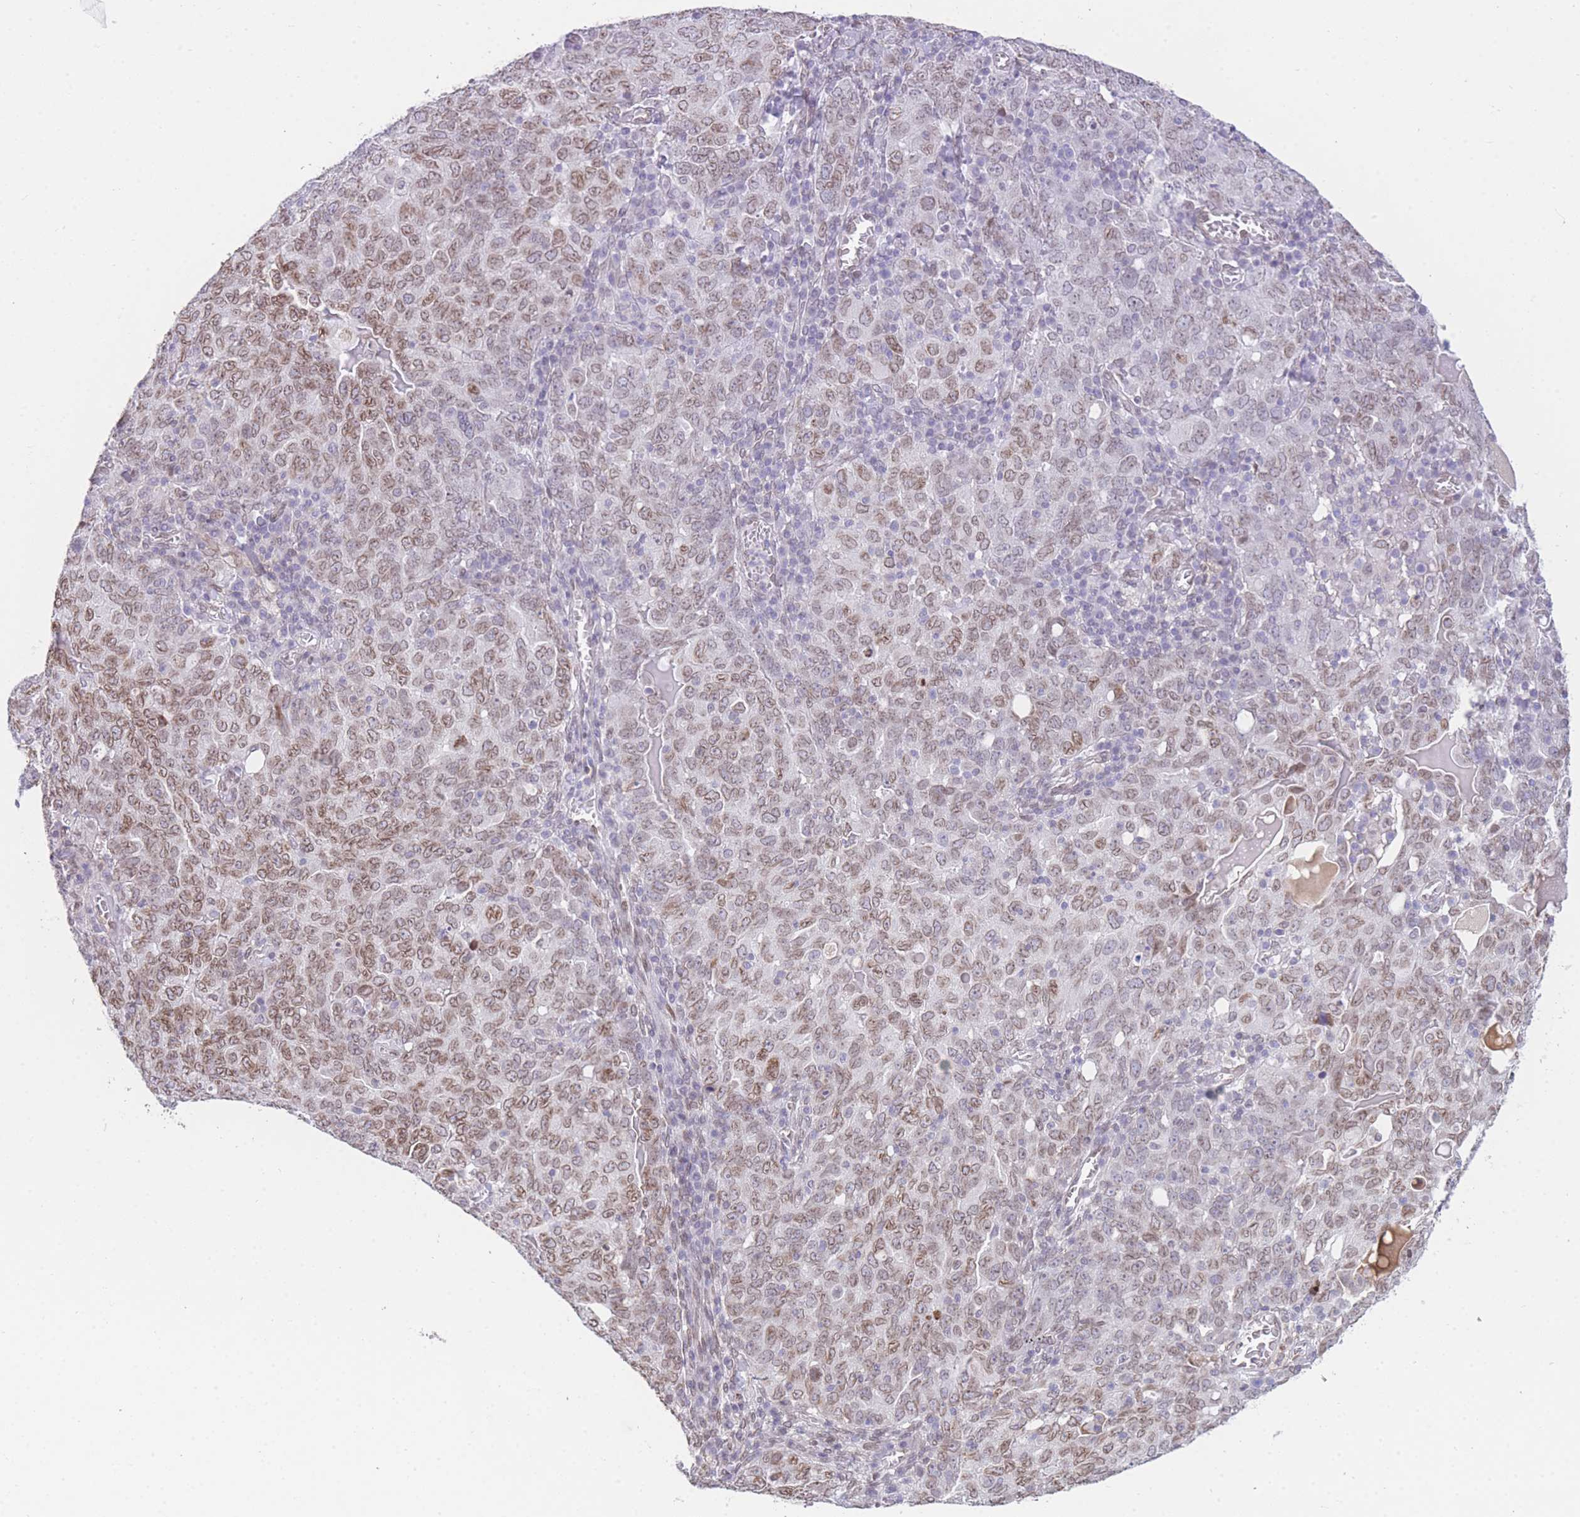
{"staining": {"intensity": "moderate", "quantity": ">75%", "location": "nuclear"}, "tissue": "ovarian cancer", "cell_type": "Tumor cells", "image_type": "cancer", "snomed": [{"axis": "morphology", "description": "Carcinoma, endometroid"}, {"axis": "topography", "description": "Ovary"}], "caption": "DAB (3,3'-diaminobenzidine) immunohistochemical staining of human ovarian endometroid carcinoma demonstrates moderate nuclear protein staining in approximately >75% of tumor cells. (Brightfield microscopy of DAB IHC at high magnification).", "gene": "OR10AD1", "patient": {"sex": "female", "age": 62}}